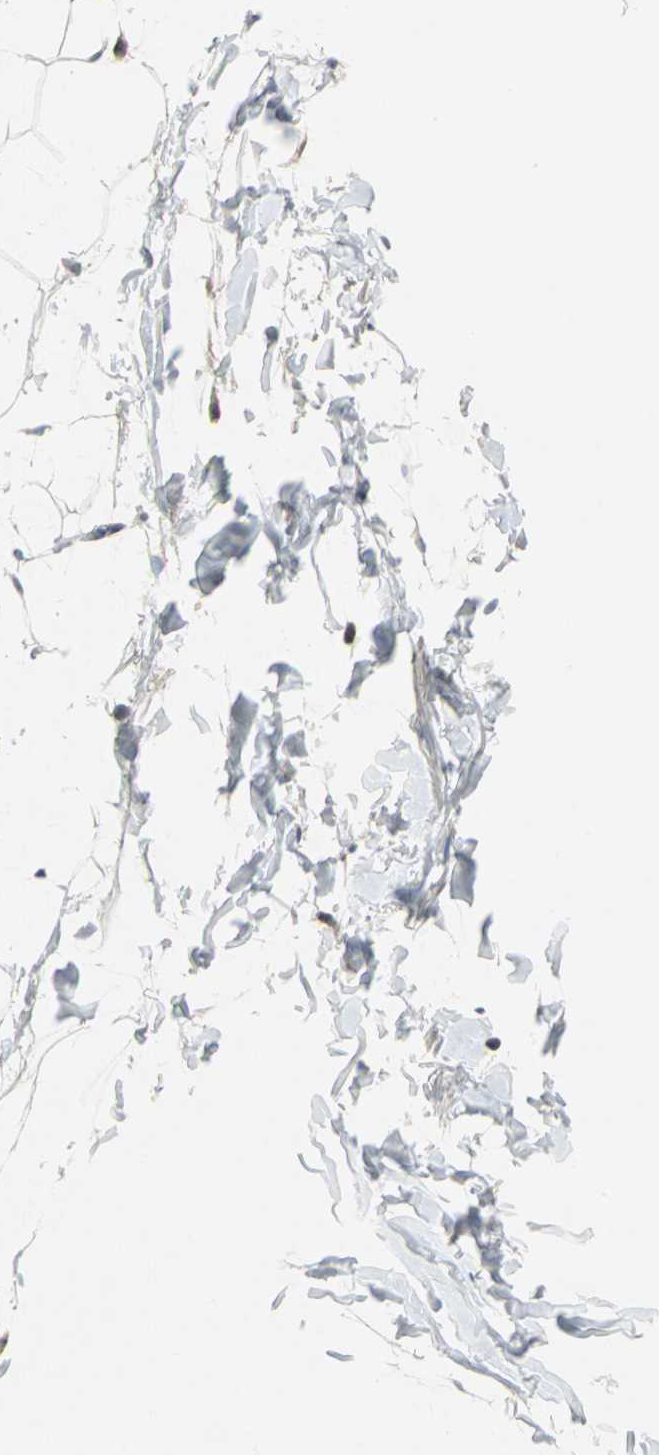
{"staining": {"intensity": "weak", "quantity": "<25%", "location": "cytoplasmic/membranous"}, "tissue": "adipose tissue", "cell_type": "Adipocytes", "image_type": "normal", "snomed": [{"axis": "morphology", "description": "Normal tissue, NOS"}, {"axis": "topography", "description": "Soft tissue"}], "caption": "The histopathology image shows no staining of adipocytes in unremarkable adipose tissue. Brightfield microscopy of IHC stained with DAB (3,3'-diaminobenzidine) (brown) and hematoxylin (blue), captured at high magnification.", "gene": "PPIA", "patient": {"sex": "male", "age": 26}}